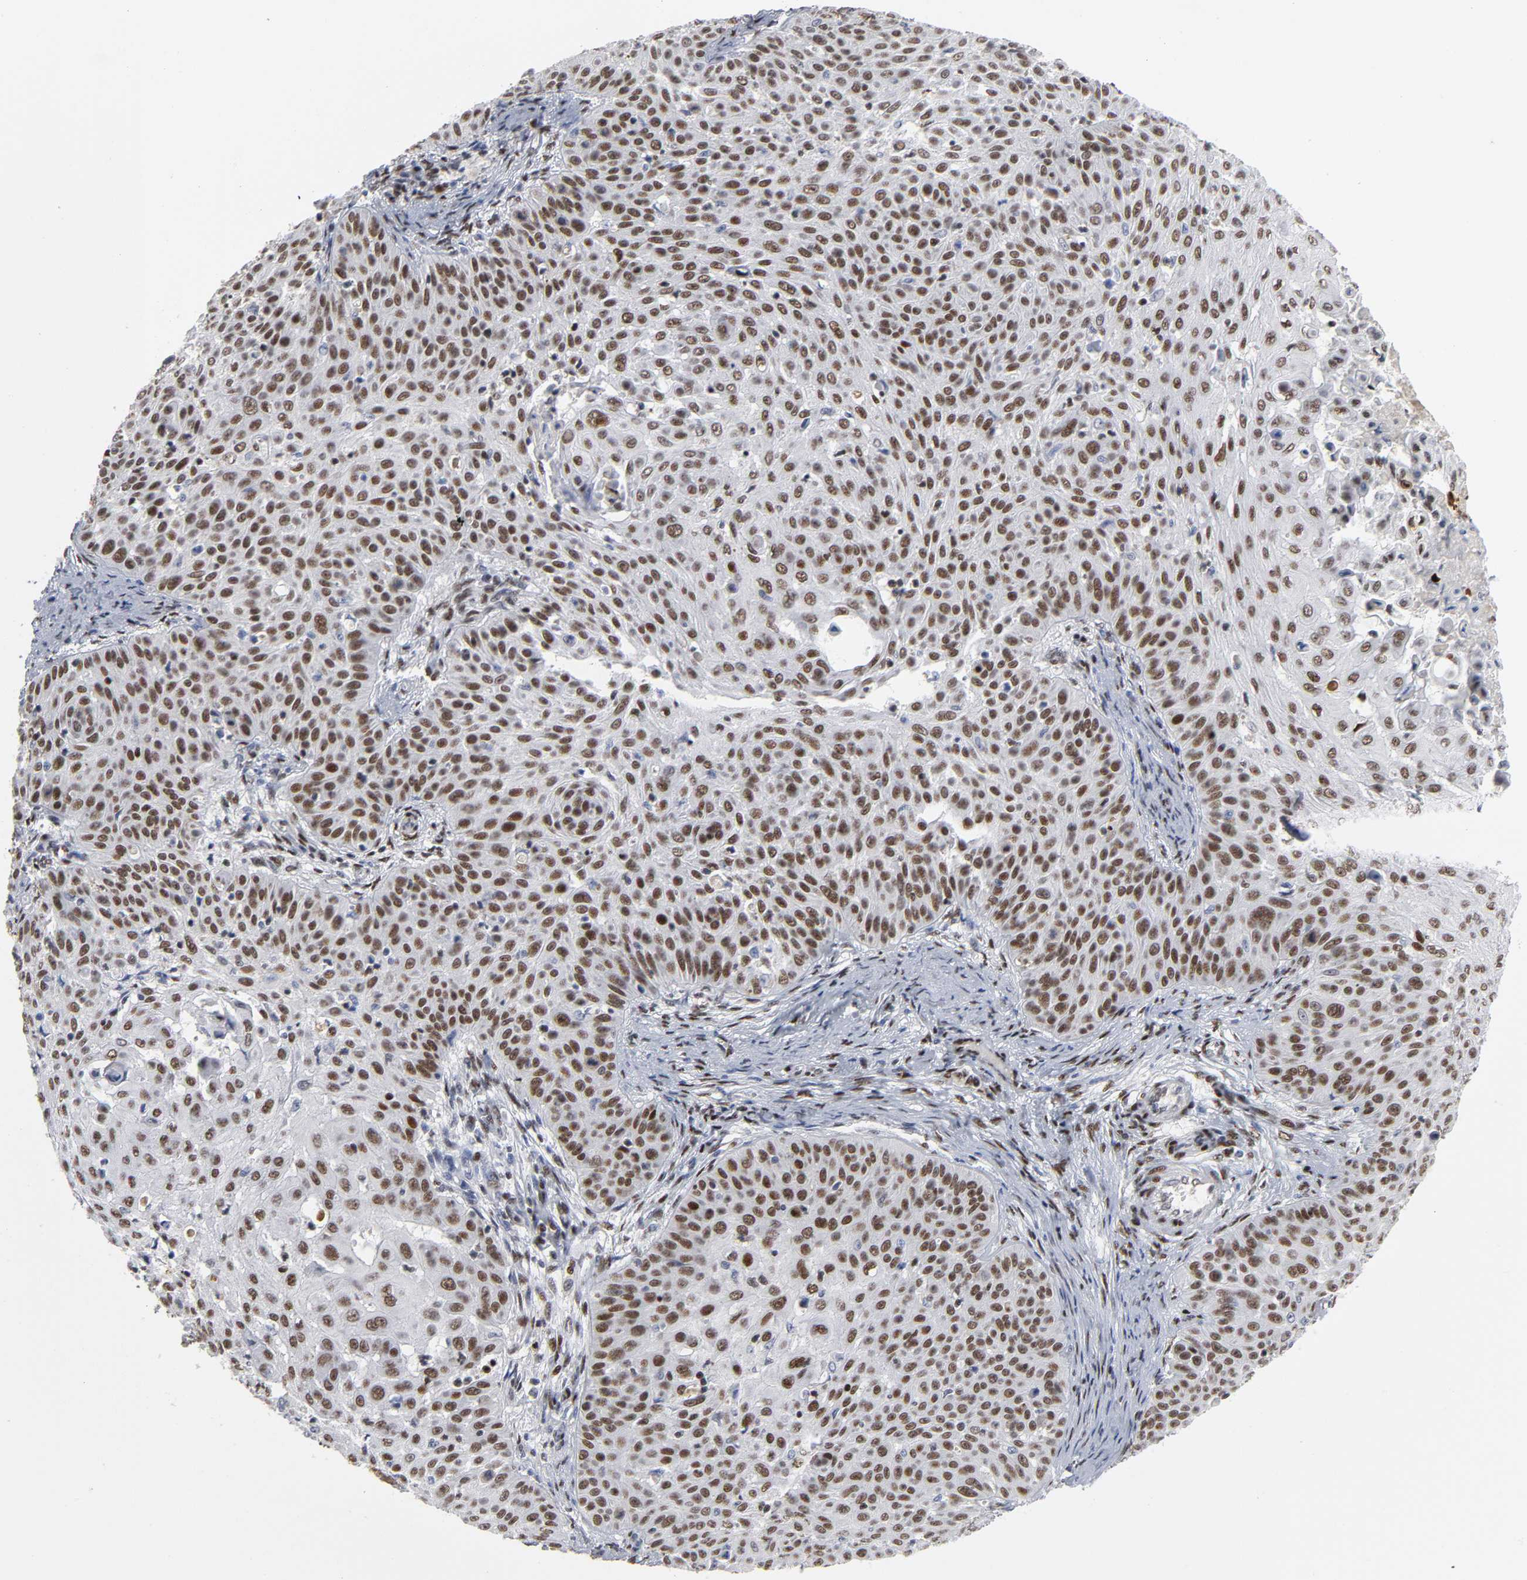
{"staining": {"intensity": "strong", "quantity": ">75%", "location": "nuclear"}, "tissue": "skin cancer", "cell_type": "Tumor cells", "image_type": "cancer", "snomed": [{"axis": "morphology", "description": "Squamous cell carcinoma, NOS"}, {"axis": "topography", "description": "Skin"}], "caption": "Immunohistochemistry (IHC) micrograph of squamous cell carcinoma (skin) stained for a protein (brown), which exhibits high levels of strong nuclear positivity in approximately >75% of tumor cells.", "gene": "CREBBP", "patient": {"sex": "male", "age": 82}}